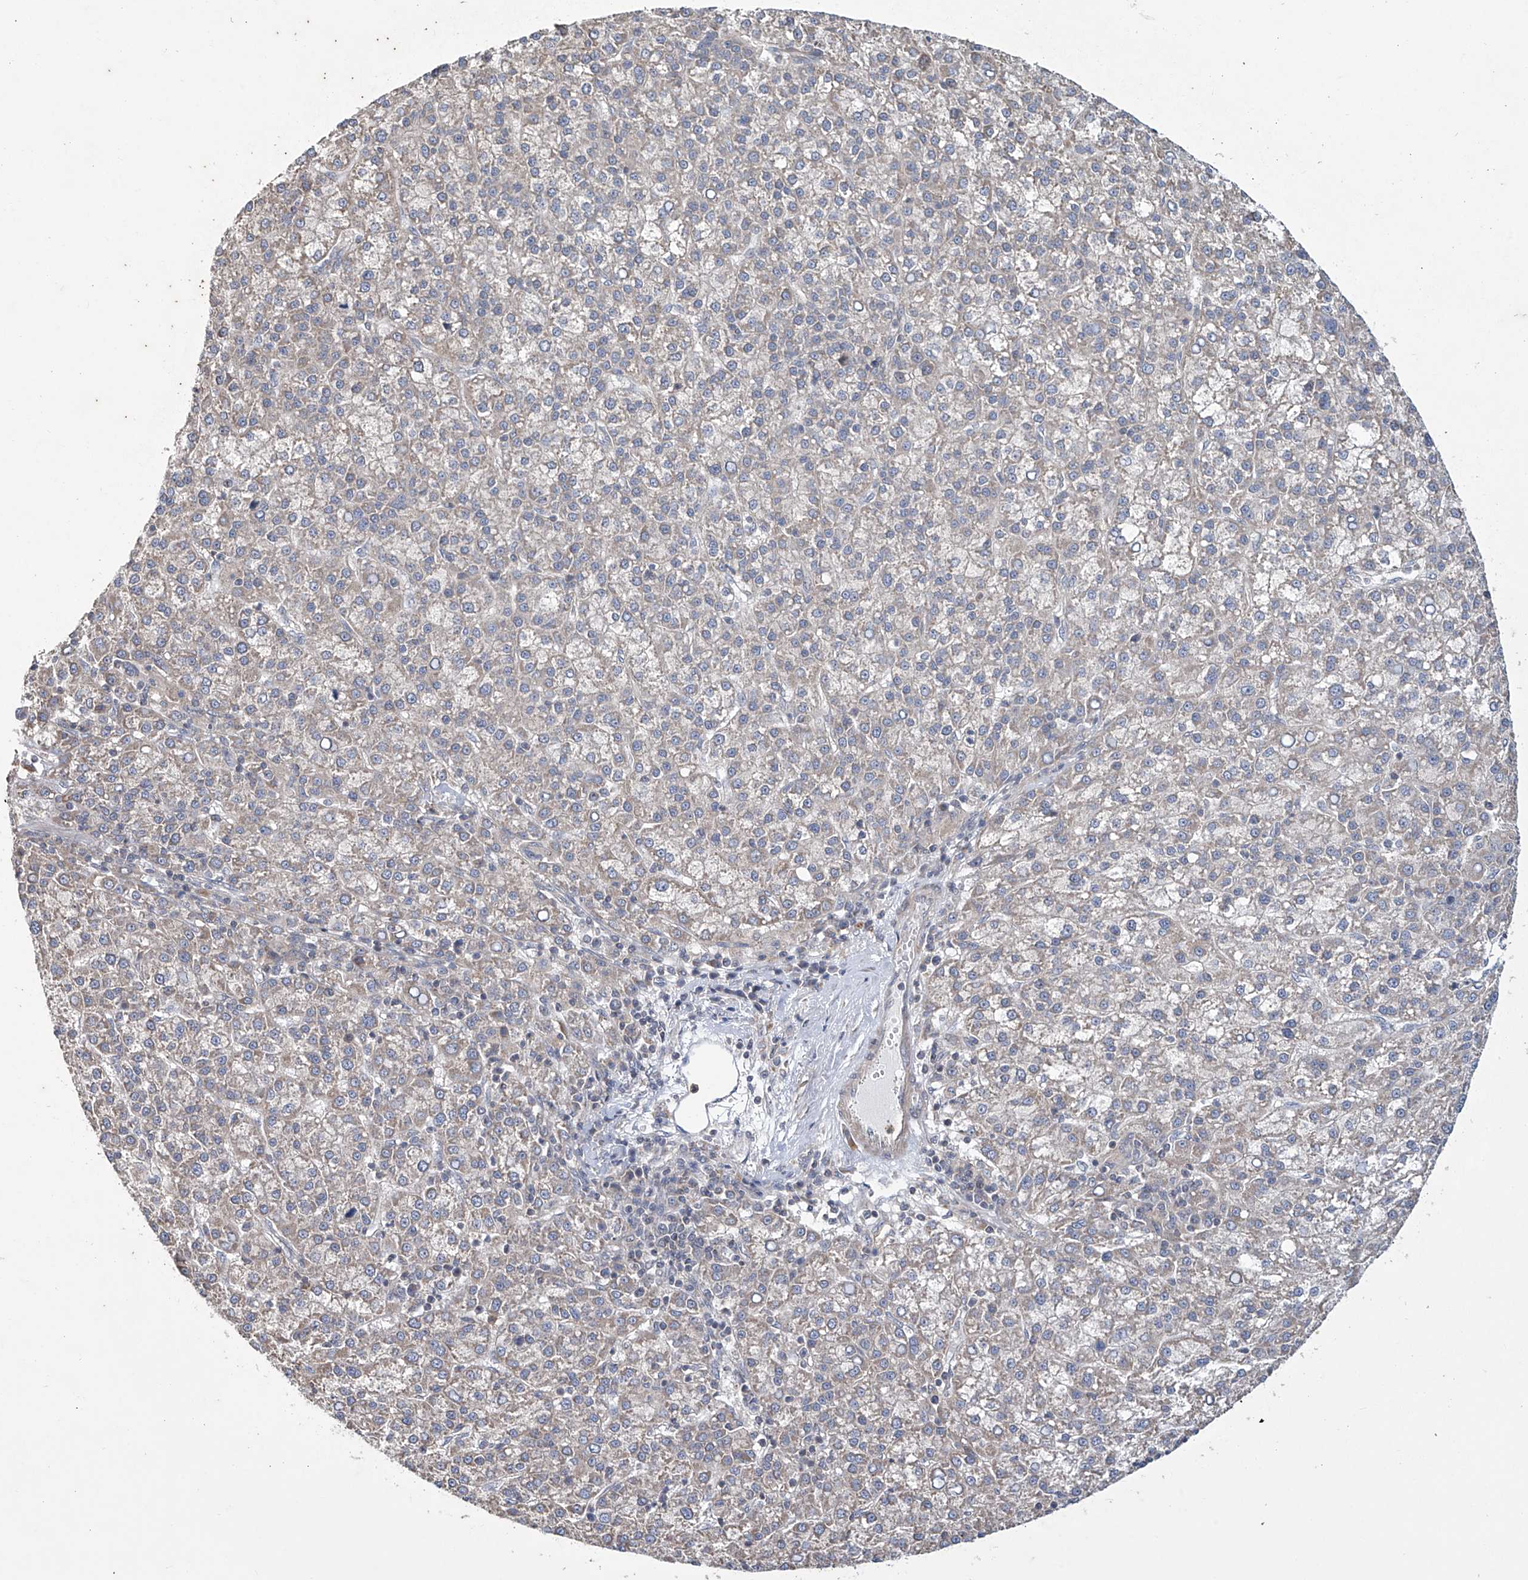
{"staining": {"intensity": "negative", "quantity": "none", "location": "none"}, "tissue": "liver cancer", "cell_type": "Tumor cells", "image_type": "cancer", "snomed": [{"axis": "morphology", "description": "Carcinoma, Hepatocellular, NOS"}, {"axis": "topography", "description": "Liver"}], "caption": "Tumor cells are negative for protein expression in human liver cancer (hepatocellular carcinoma).", "gene": "TRIM60", "patient": {"sex": "female", "age": 58}}